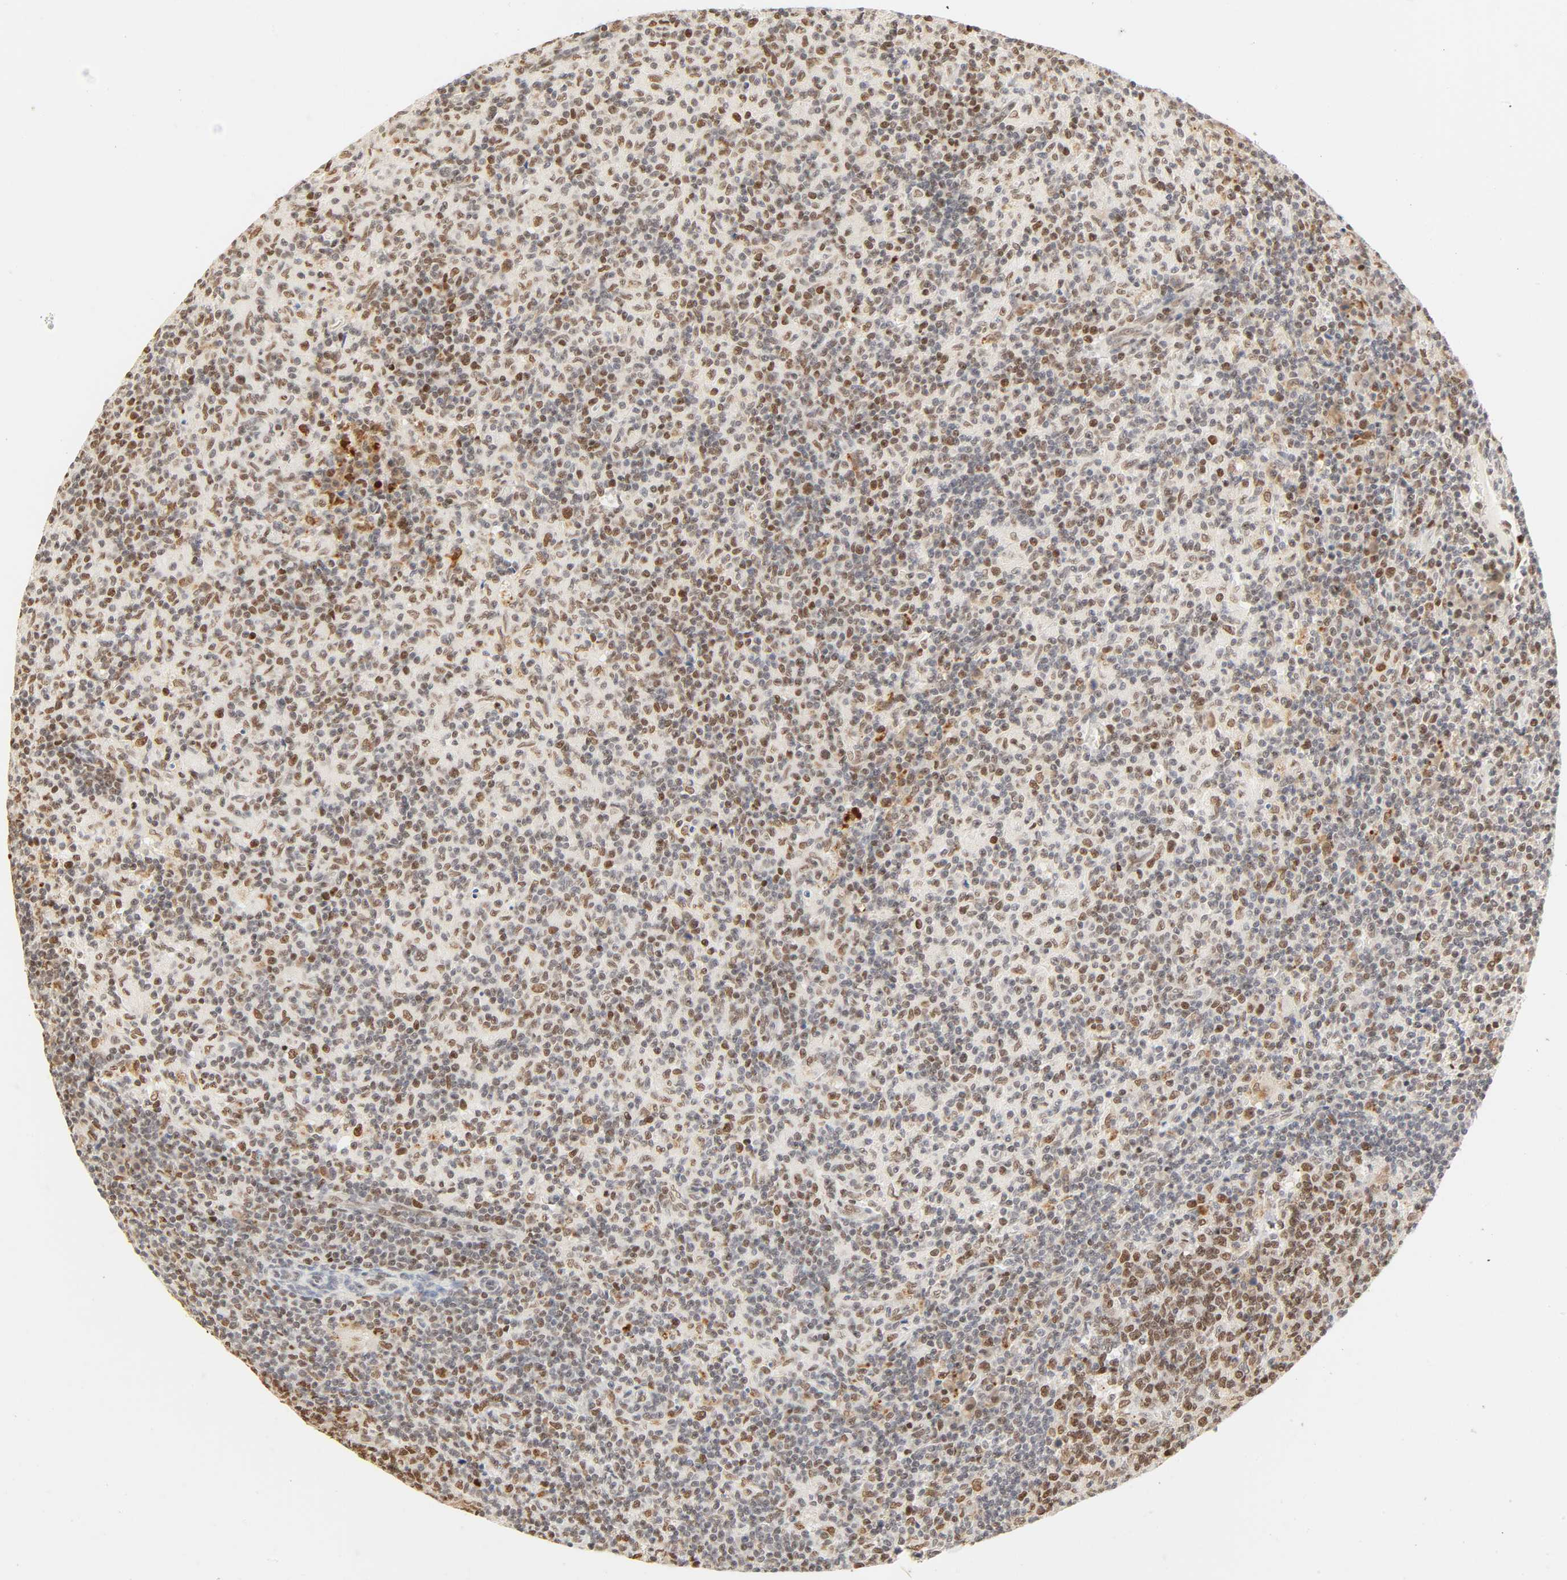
{"staining": {"intensity": "strong", "quantity": ">75%", "location": "nuclear"}, "tissue": "lymph node", "cell_type": "Germinal center cells", "image_type": "normal", "snomed": [{"axis": "morphology", "description": "Normal tissue, NOS"}, {"axis": "morphology", "description": "Inflammation, NOS"}, {"axis": "topography", "description": "Lymph node"}], "caption": "Protein analysis of unremarkable lymph node reveals strong nuclear staining in approximately >75% of germinal center cells.", "gene": "DAZAP1", "patient": {"sex": "male", "age": 55}}